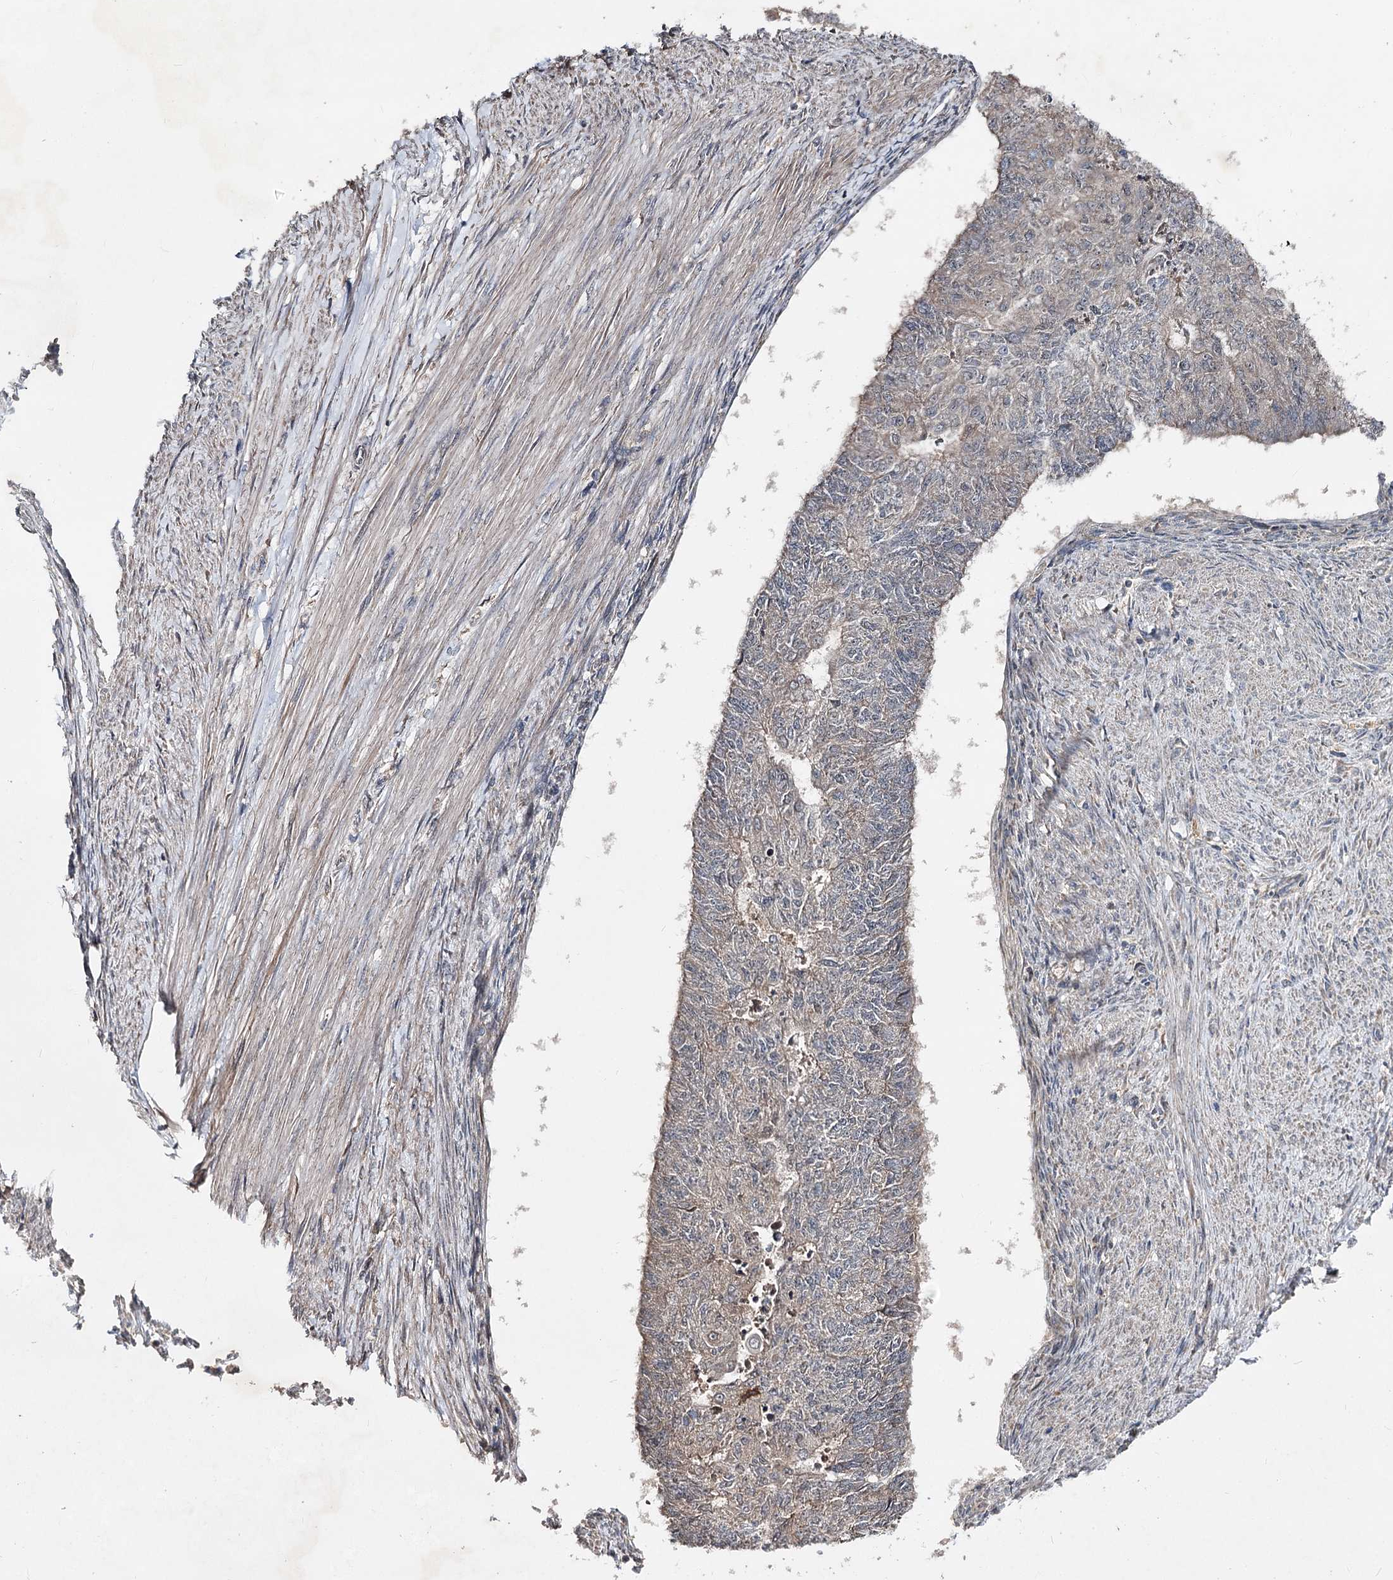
{"staining": {"intensity": "weak", "quantity": "<25%", "location": "cytoplasmic/membranous"}, "tissue": "endometrial cancer", "cell_type": "Tumor cells", "image_type": "cancer", "snomed": [{"axis": "morphology", "description": "Adenocarcinoma, NOS"}, {"axis": "topography", "description": "Endometrium"}], "caption": "The IHC micrograph has no significant expression in tumor cells of endometrial adenocarcinoma tissue.", "gene": "MINDY3", "patient": {"sex": "female", "age": 32}}